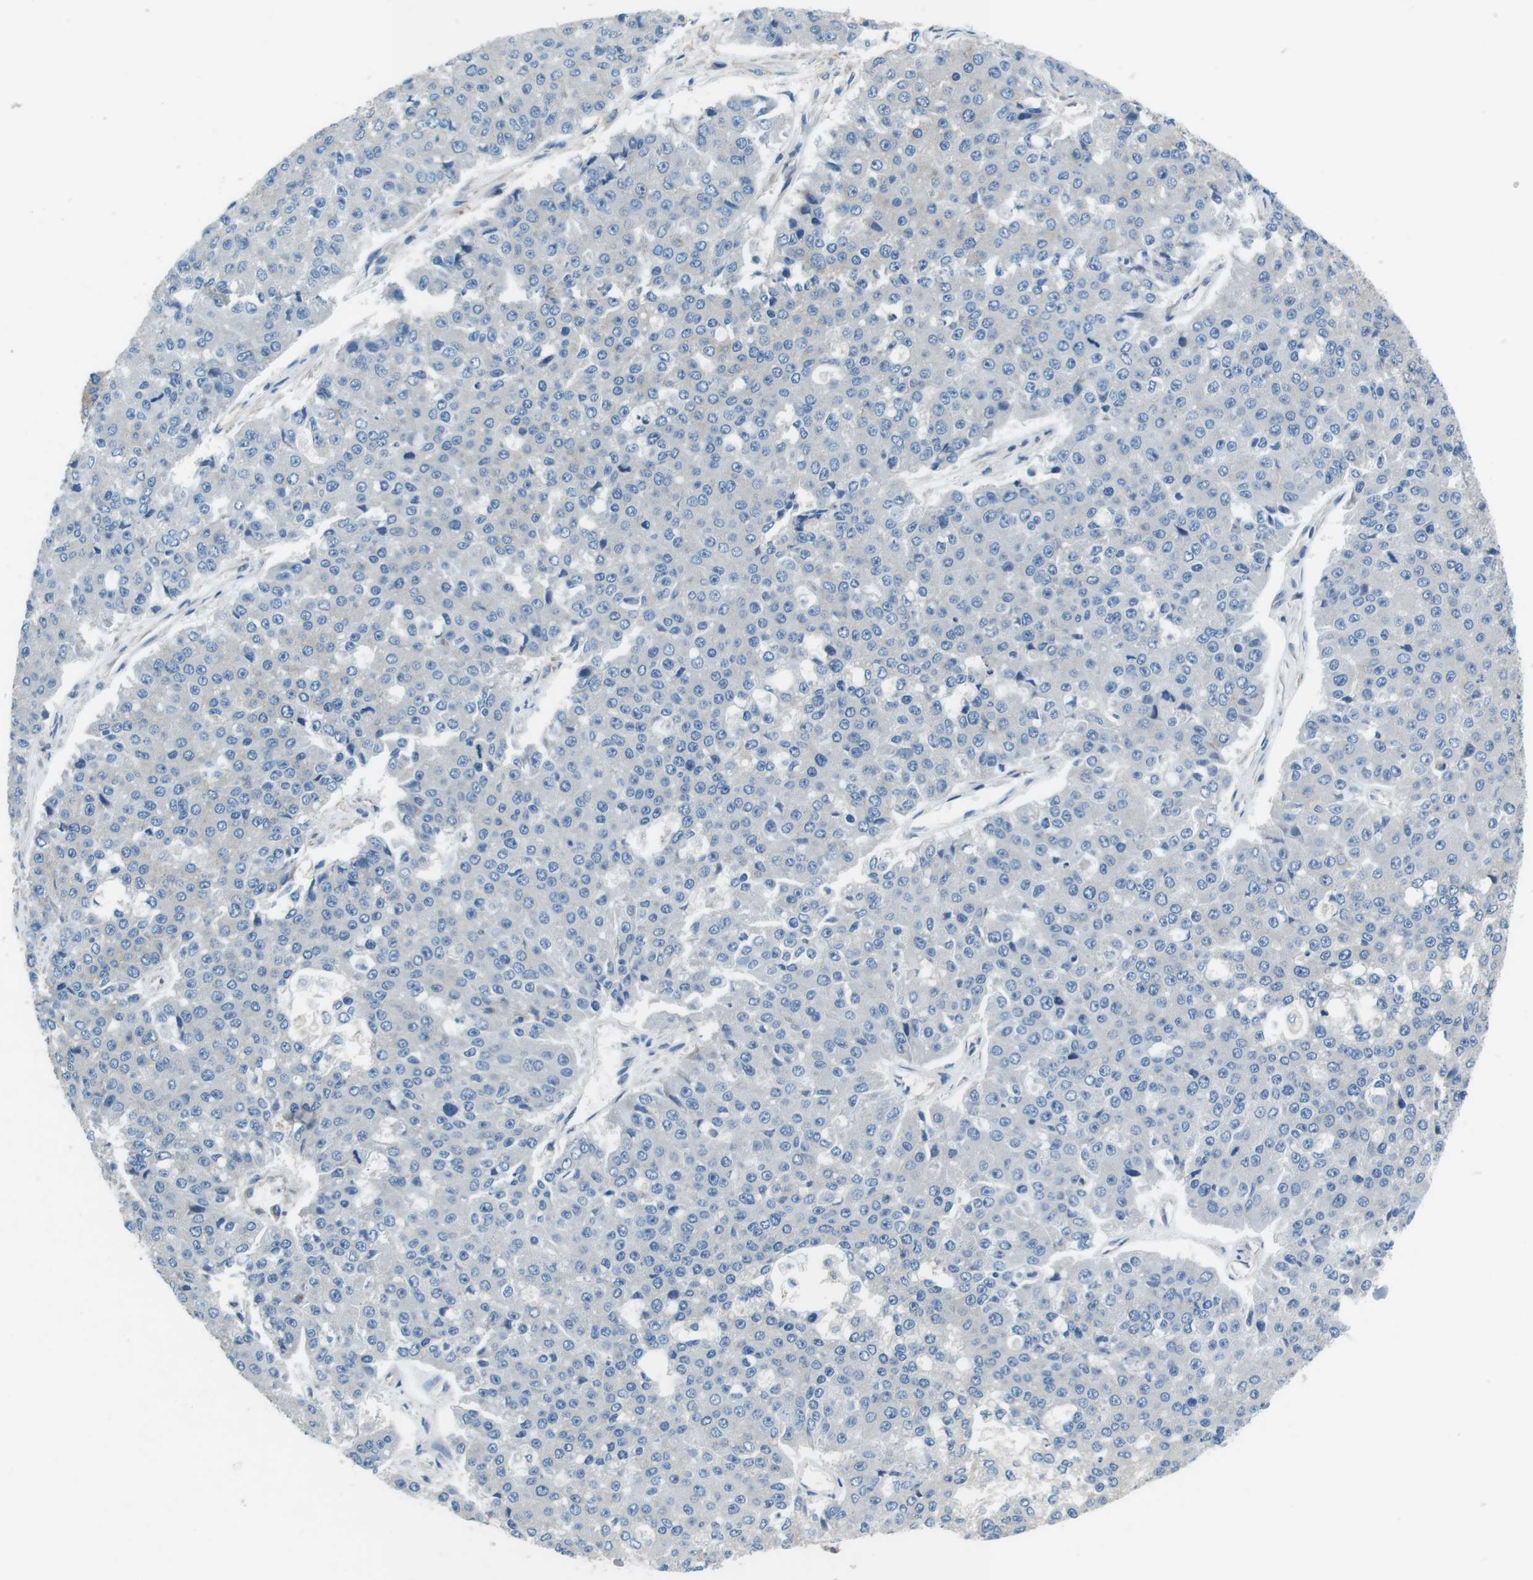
{"staining": {"intensity": "negative", "quantity": "none", "location": "none"}, "tissue": "pancreatic cancer", "cell_type": "Tumor cells", "image_type": "cancer", "snomed": [{"axis": "morphology", "description": "Adenocarcinoma, NOS"}, {"axis": "topography", "description": "Pancreas"}], "caption": "DAB (3,3'-diaminobenzidine) immunohistochemical staining of pancreatic cancer demonstrates no significant staining in tumor cells.", "gene": "DENND4C", "patient": {"sex": "male", "age": 50}}